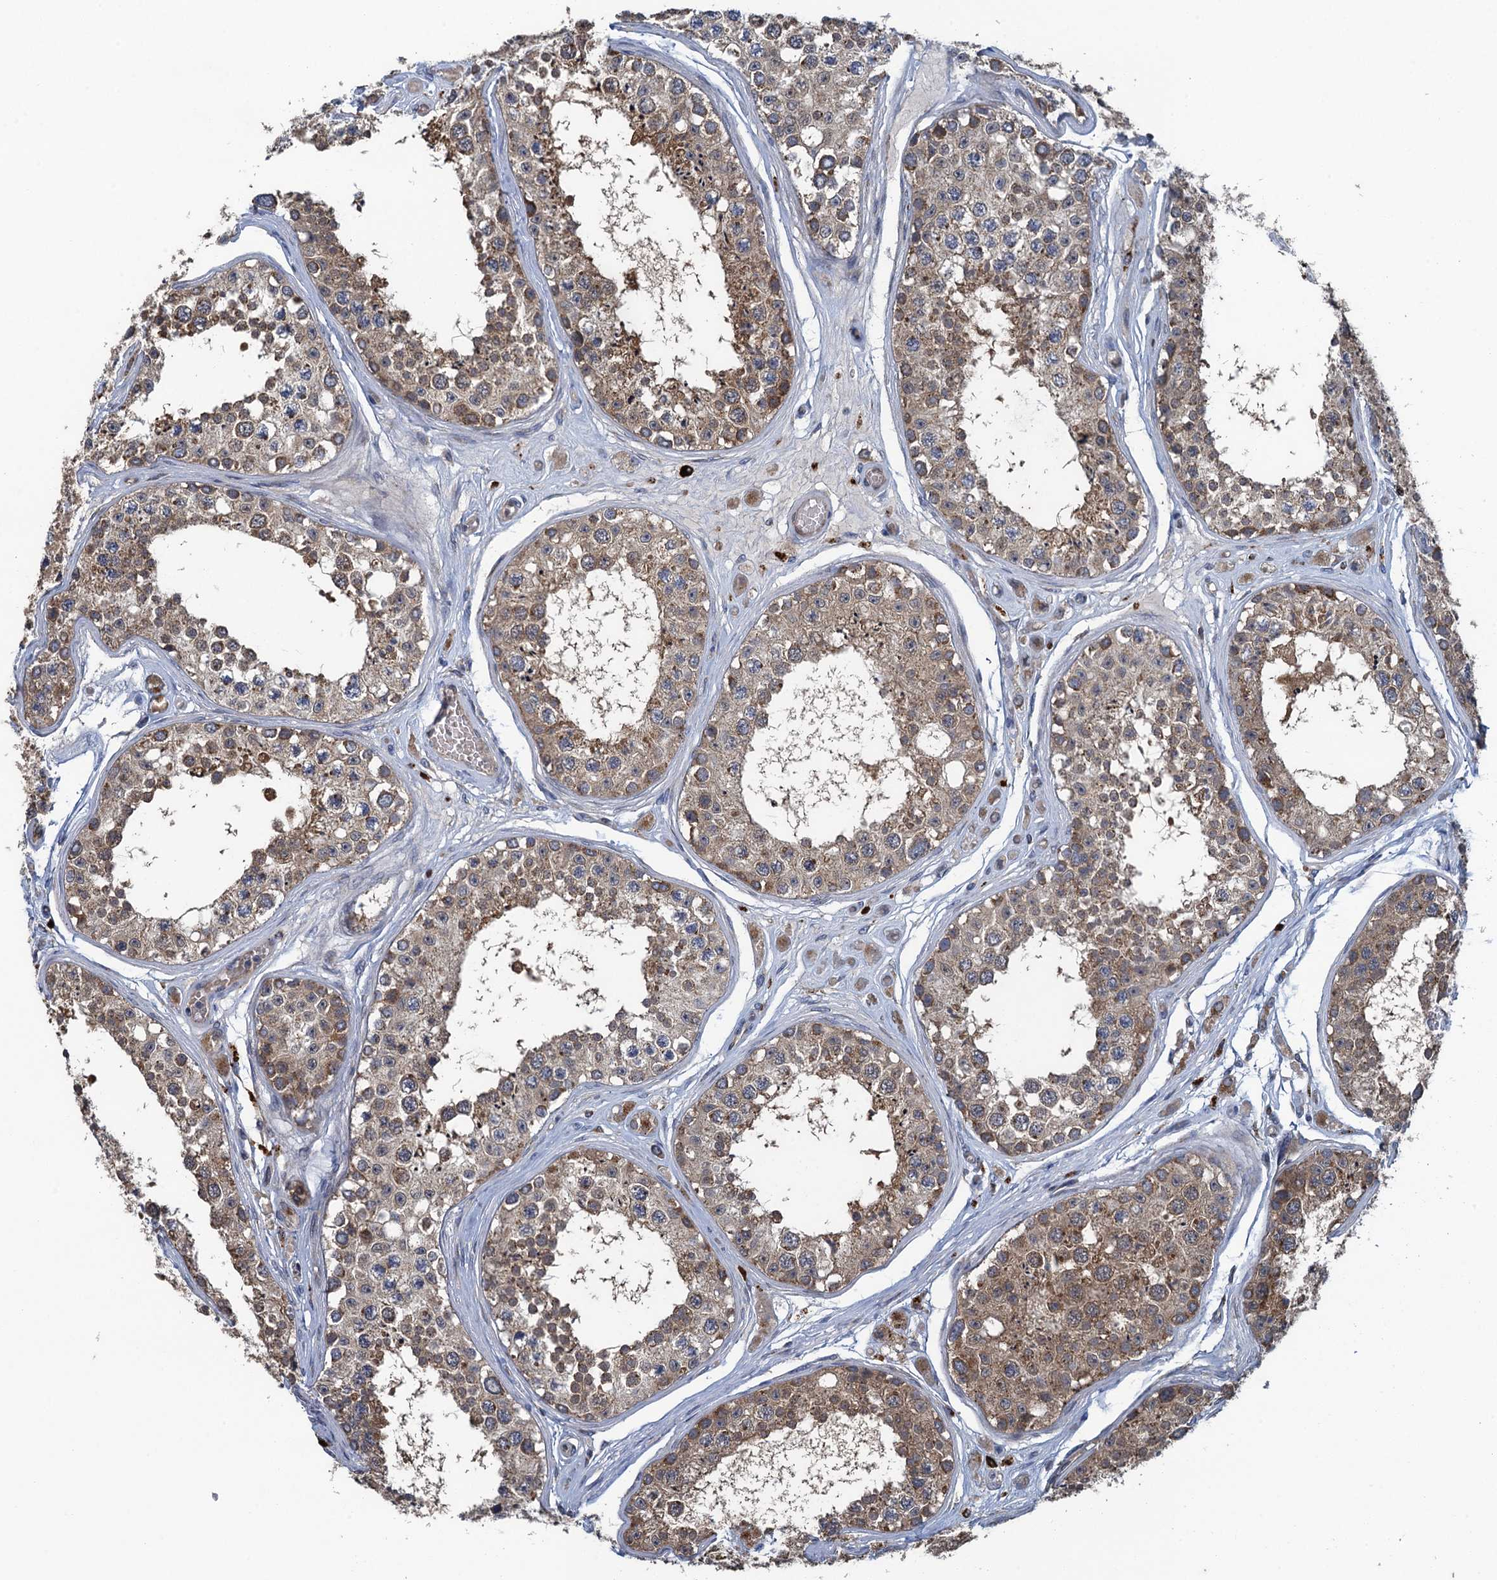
{"staining": {"intensity": "moderate", "quantity": ">75%", "location": "cytoplasmic/membranous"}, "tissue": "testis", "cell_type": "Cells in seminiferous ducts", "image_type": "normal", "snomed": [{"axis": "morphology", "description": "Normal tissue, NOS"}, {"axis": "topography", "description": "Testis"}], "caption": "Immunohistochemistry (DAB (3,3'-diaminobenzidine)) staining of normal human testis shows moderate cytoplasmic/membranous protein expression in about >75% of cells in seminiferous ducts.", "gene": "KBTBD8", "patient": {"sex": "male", "age": 25}}